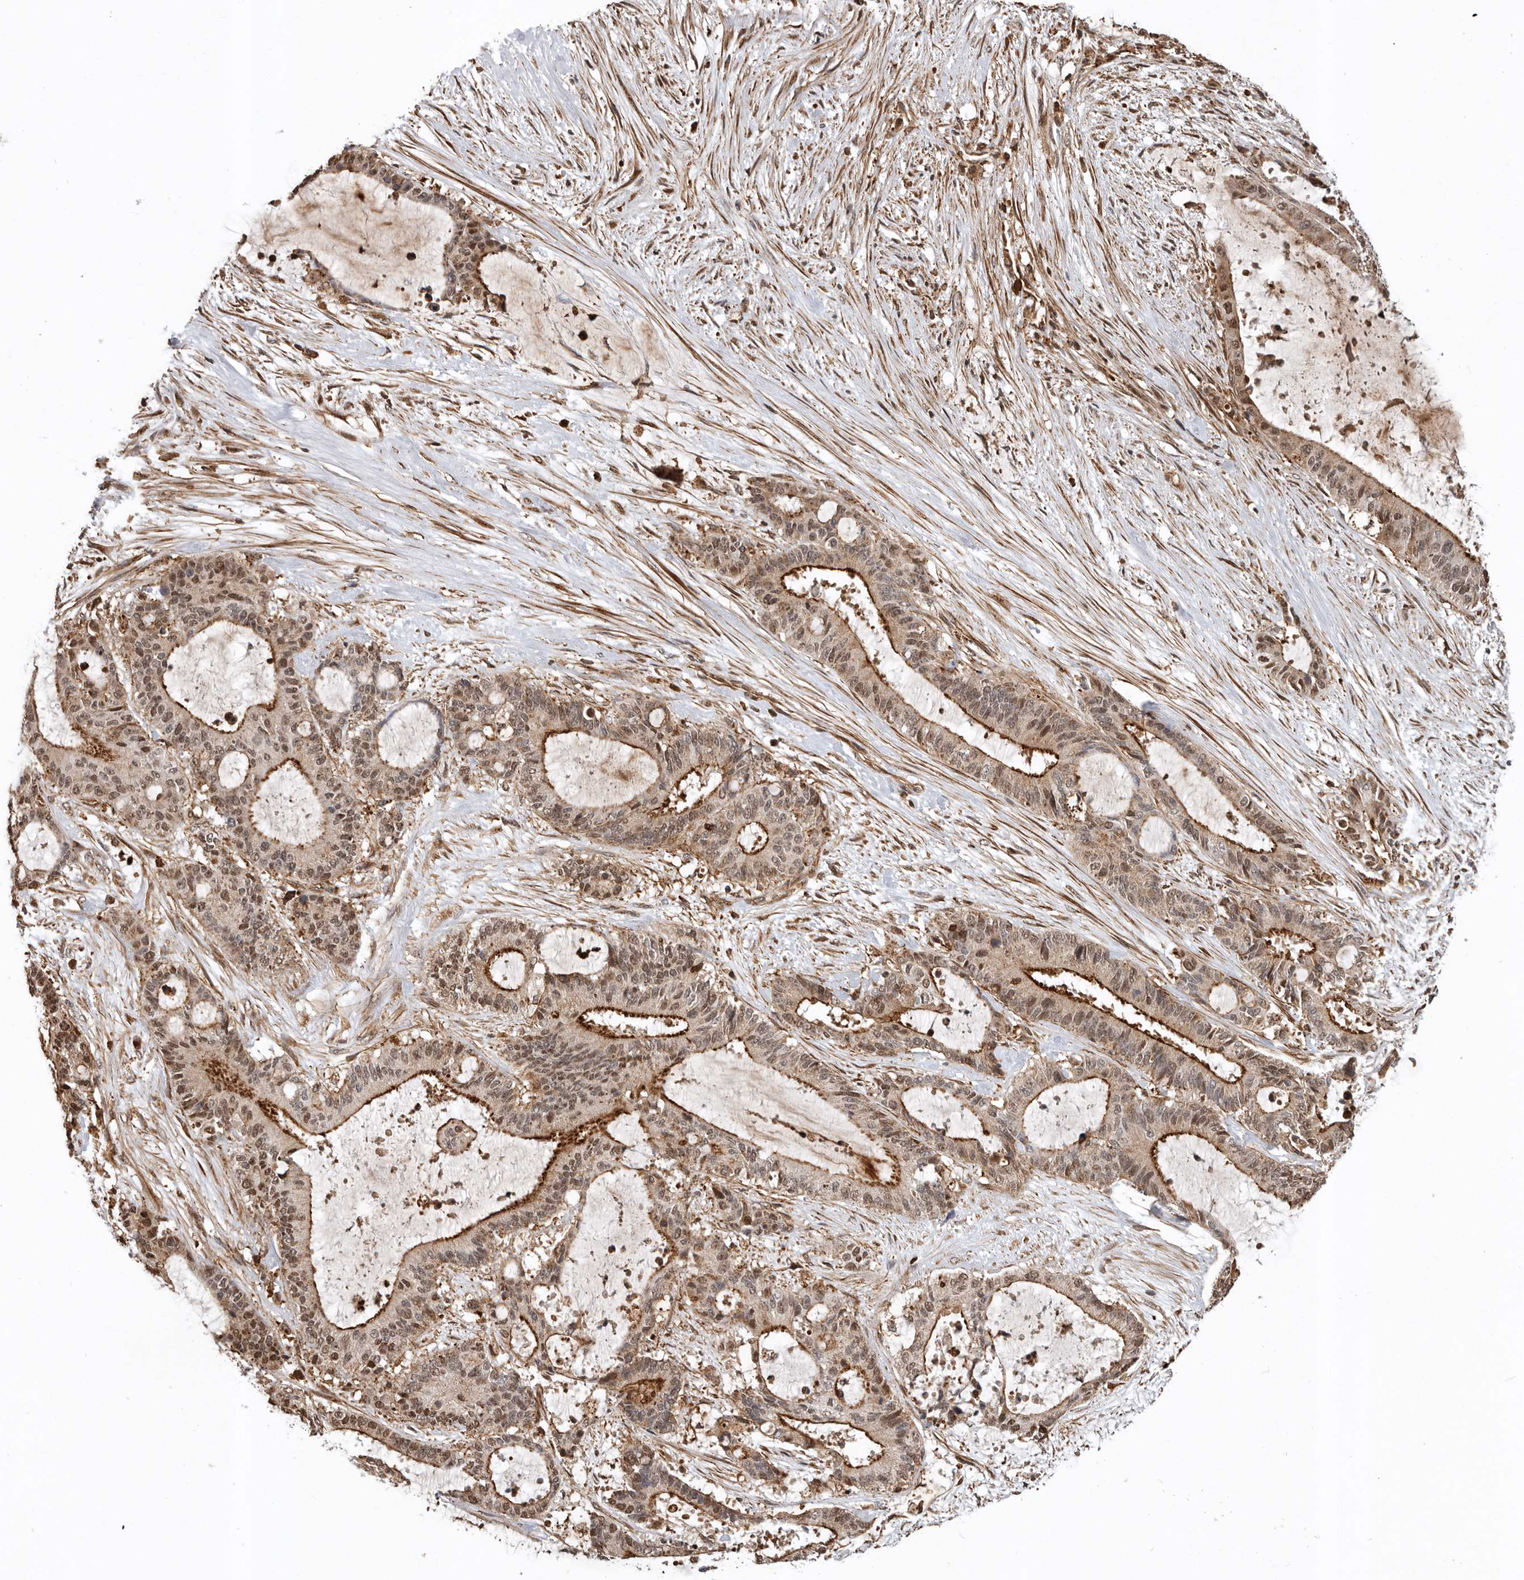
{"staining": {"intensity": "strong", "quantity": "25%-75%", "location": "cytoplasmic/membranous,nuclear"}, "tissue": "liver cancer", "cell_type": "Tumor cells", "image_type": "cancer", "snomed": [{"axis": "morphology", "description": "Normal tissue, NOS"}, {"axis": "morphology", "description": "Cholangiocarcinoma"}, {"axis": "topography", "description": "Liver"}, {"axis": "topography", "description": "Peripheral nerve tissue"}], "caption": "This micrograph displays immunohistochemistry (IHC) staining of human liver cancer, with high strong cytoplasmic/membranous and nuclear positivity in approximately 25%-75% of tumor cells.", "gene": "RNF157", "patient": {"sex": "female", "age": 73}}